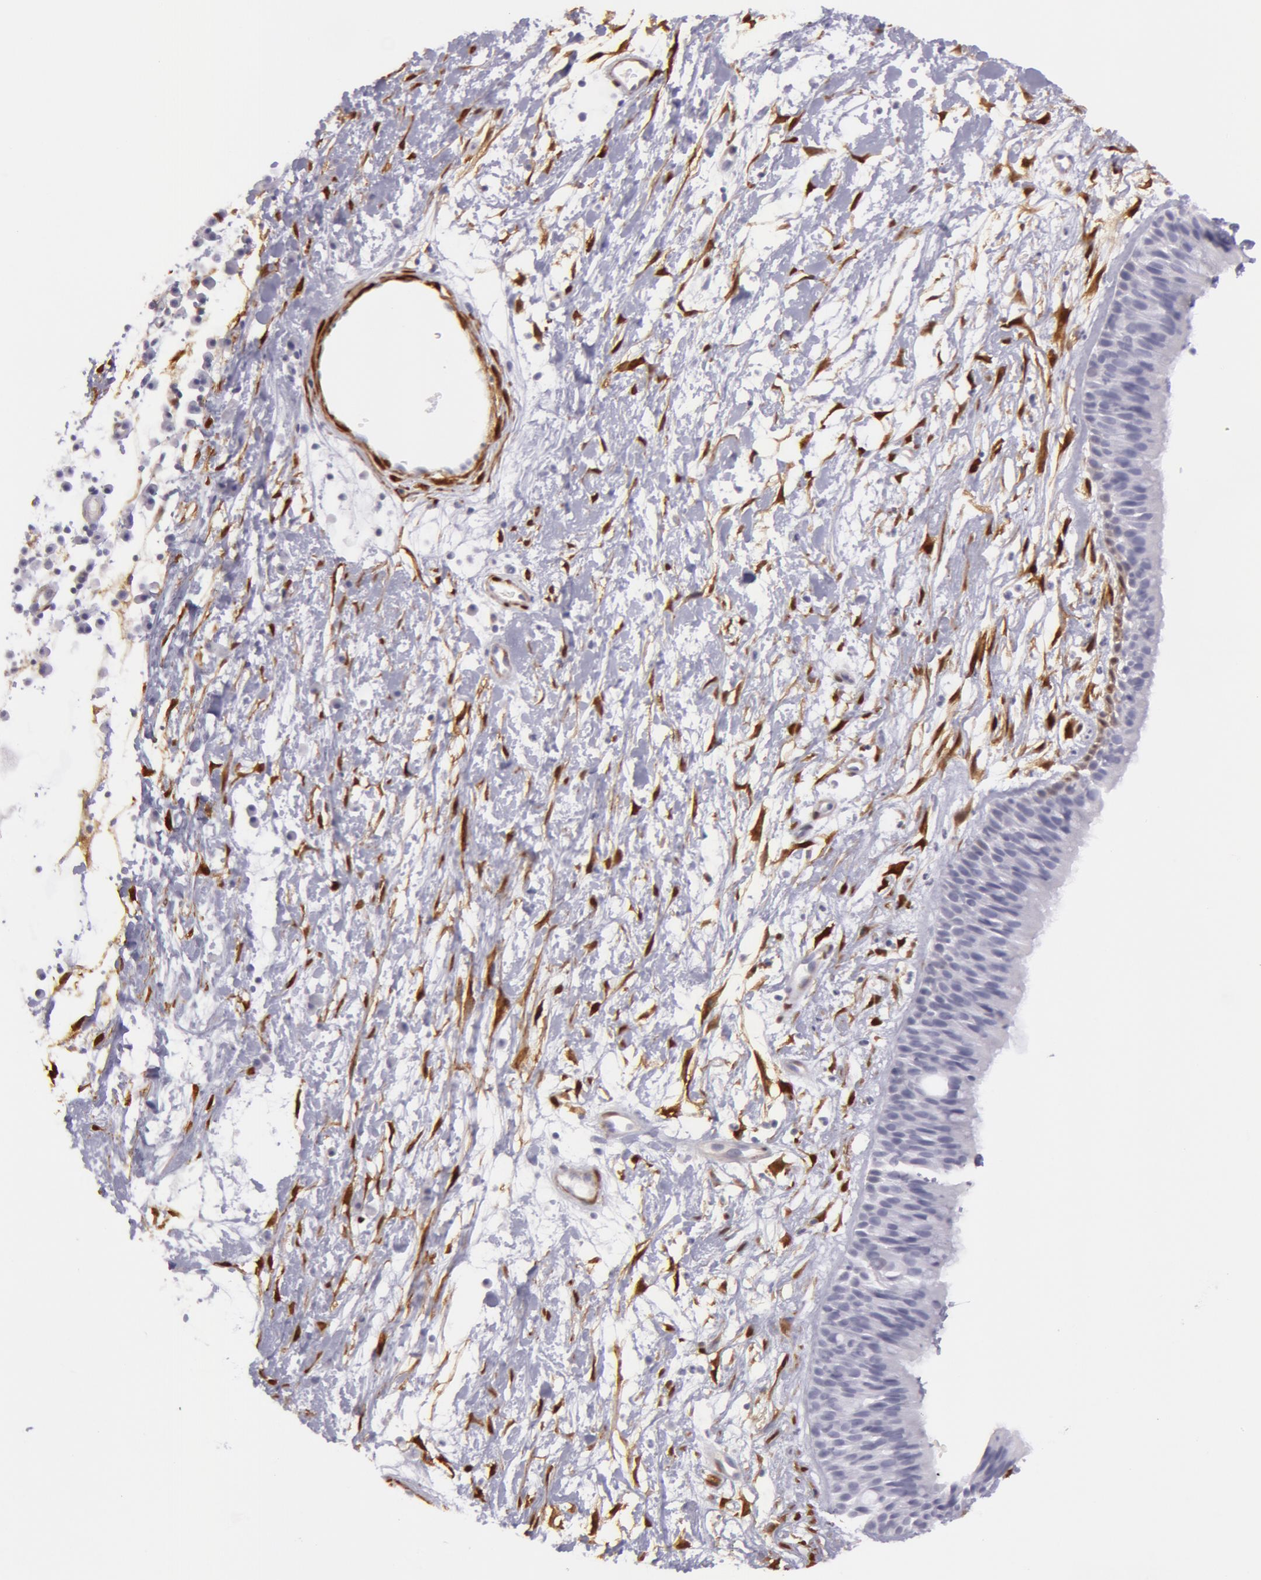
{"staining": {"intensity": "negative", "quantity": "none", "location": "none"}, "tissue": "nasopharynx", "cell_type": "Respiratory epithelial cells", "image_type": "normal", "snomed": [{"axis": "morphology", "description": "Normal tissue, NOS"}, {"axis": "topography", "description": "Nasopharynx"}], "caption": "Immunohistochemical staining of unremarkable nasopharynx demonstrates no significant expression in respiratory epithelial cells. (DAB immunohistochemistry visualized using brightfield microscopy, high magnification).", "gene": "TAGLN", "patient": {"sex": "male", "age": 13}}